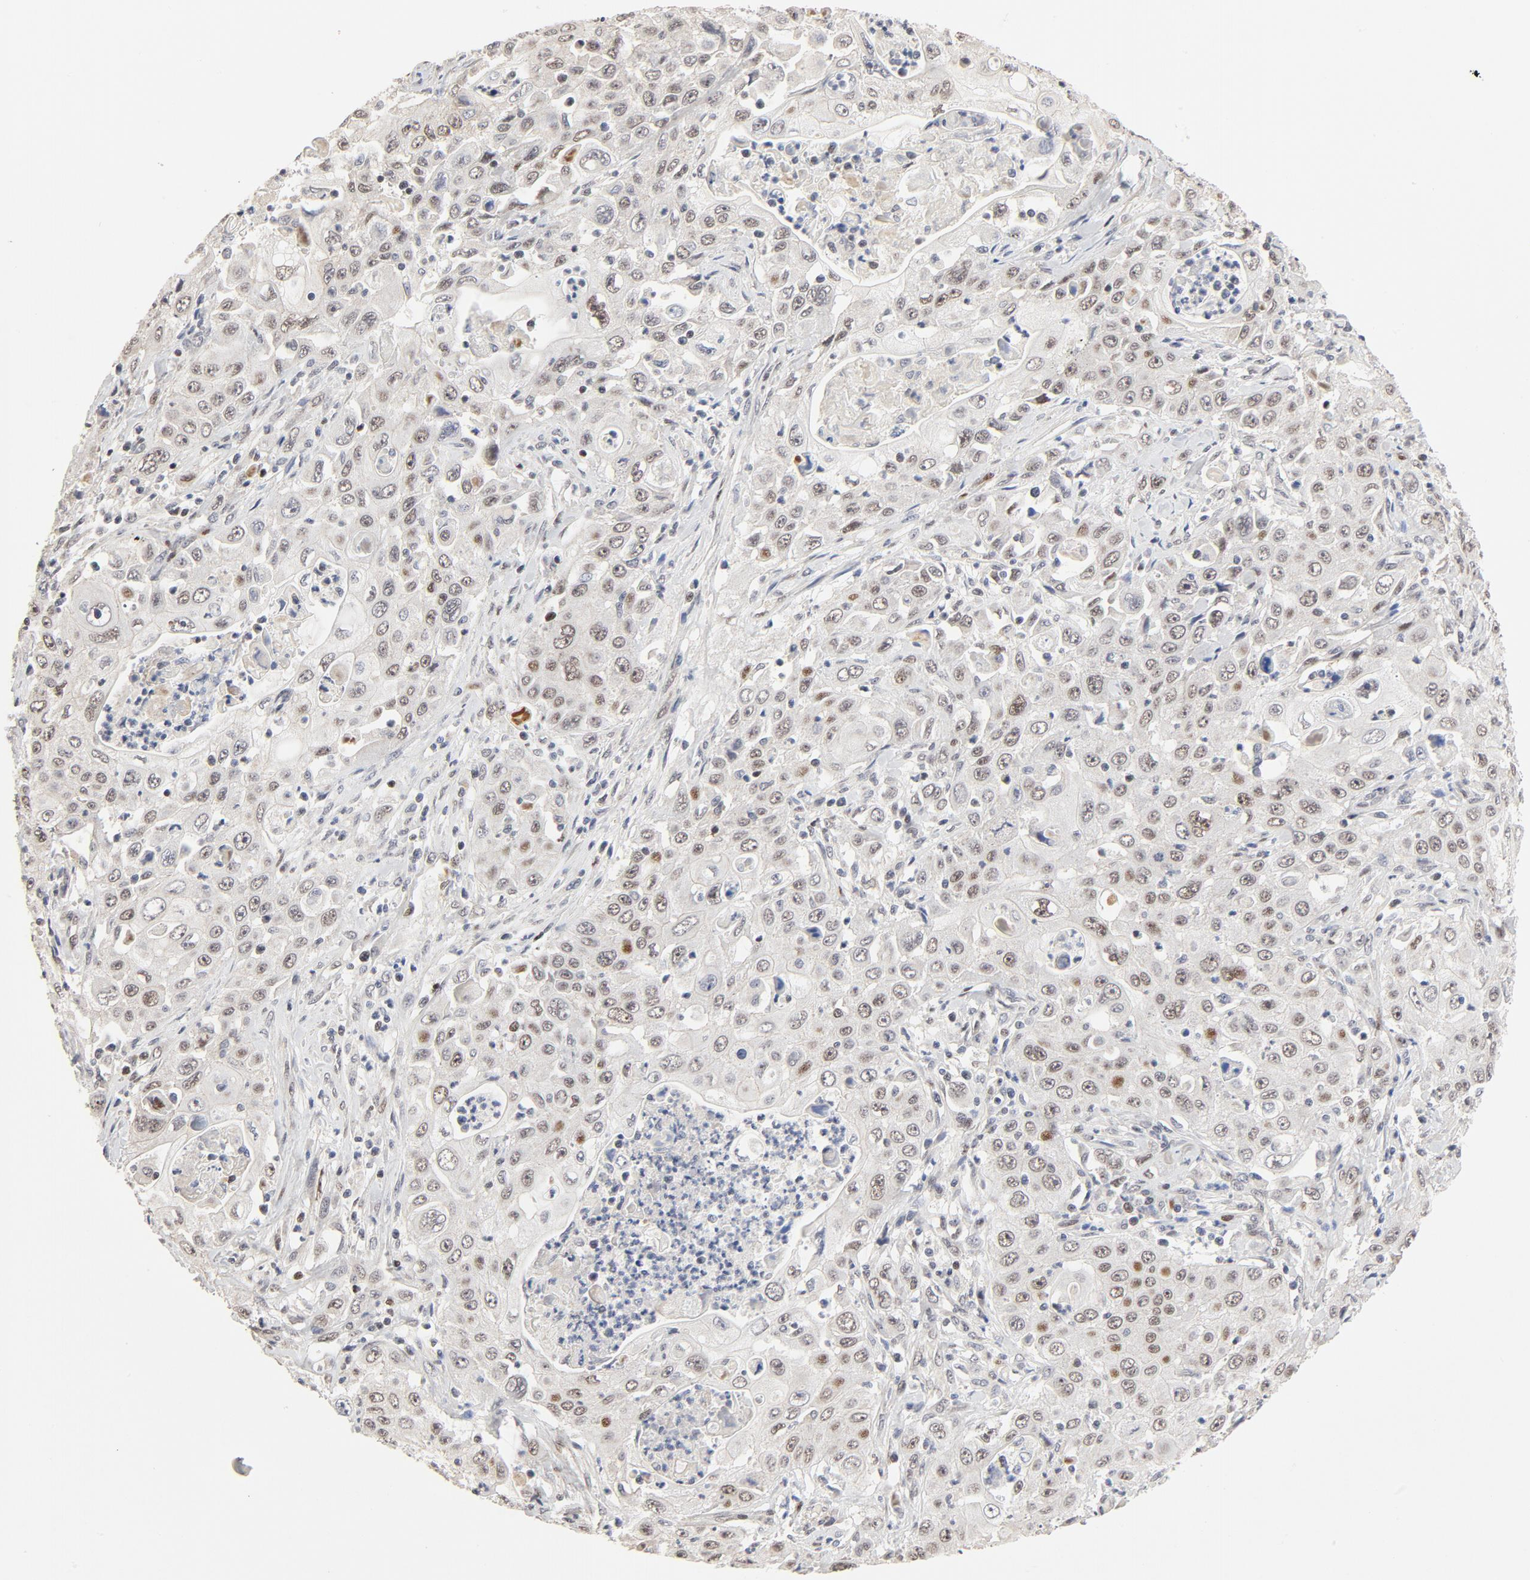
{"staining": {"intensity": "moderate", "quantity": ">75%", "location": "nuclear"}, "tissue": "pancreatic cancer", "cell_type": "Tumor cells", "image_type": "cancer", "snomed": [{"axis": "morphology", "description": "Adenocarcinoma, NOS"}, {"axis": "topography", "description": "Pancreas"}], "caption": "Immunohistochemical staining of pancreatic adenocarcinoma exhibits medium levels of moderate nuclear positivity in approximately >75% of tumor cells. (IHC, brightfield microscopy, high magnification).", "gene": "GTF2I", "patient": {"sex": "male", "age": 70}}